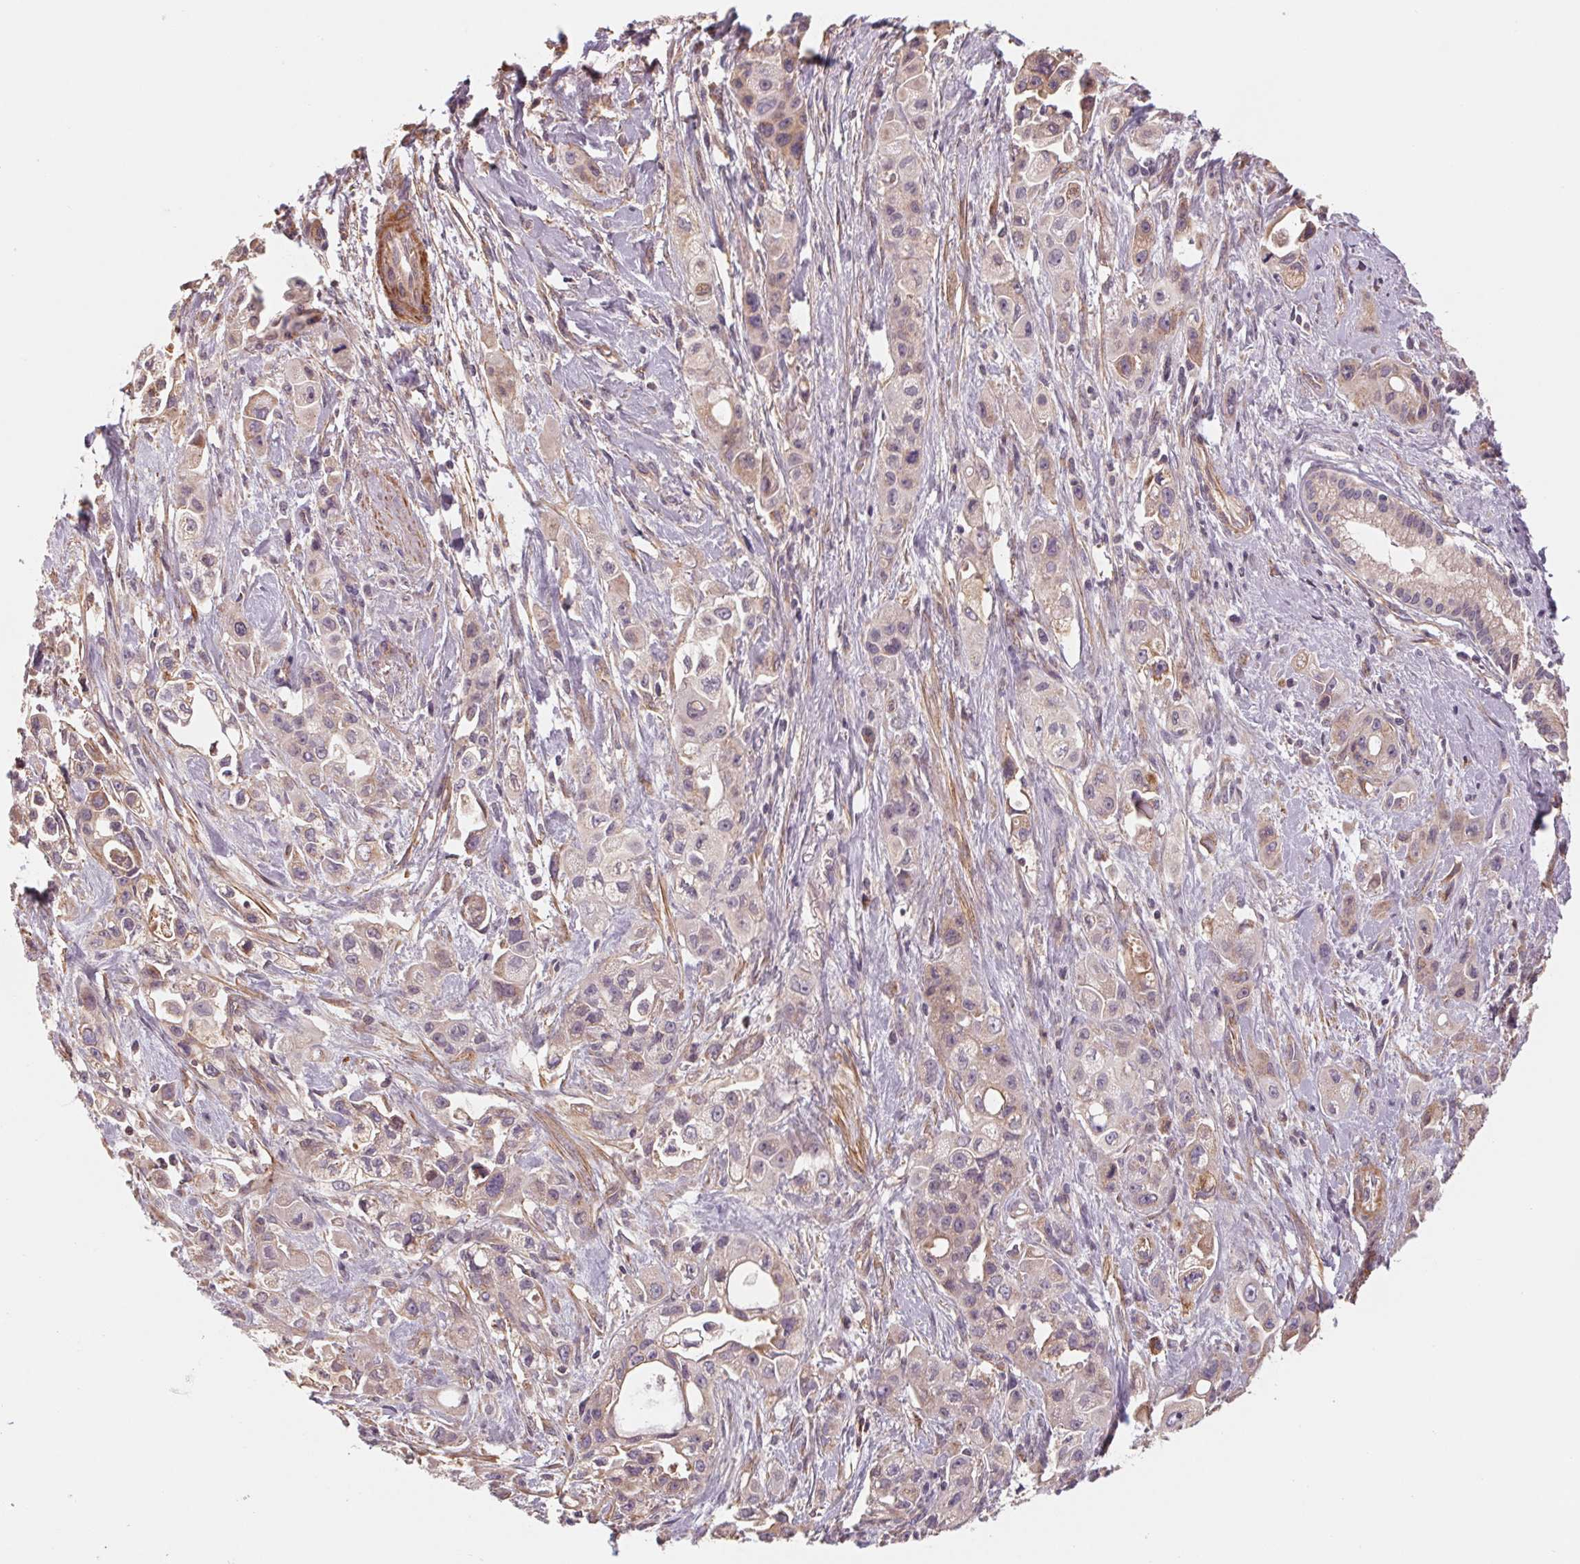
{"staining": {"intensity": "weak", "quantity": "<25%", "location": "cytoplasmic/membranous"}, "tissue": "pancreatic cancer", "cell_type": "Tumor cells", "image_type": "cancer", "snomed": [{"axis": "morphology", "description": "Adenocarcinoma, NOS"}, {"axis": "topography", "description": "Pancreas"}], "caption": "Pancreatic adenocarcinoma stained for a protein using immunohistochemistry demonstrates no positivity tumor cells.", "gene": "CCDC112", "patient": {"sex": "female", "age": 66}}